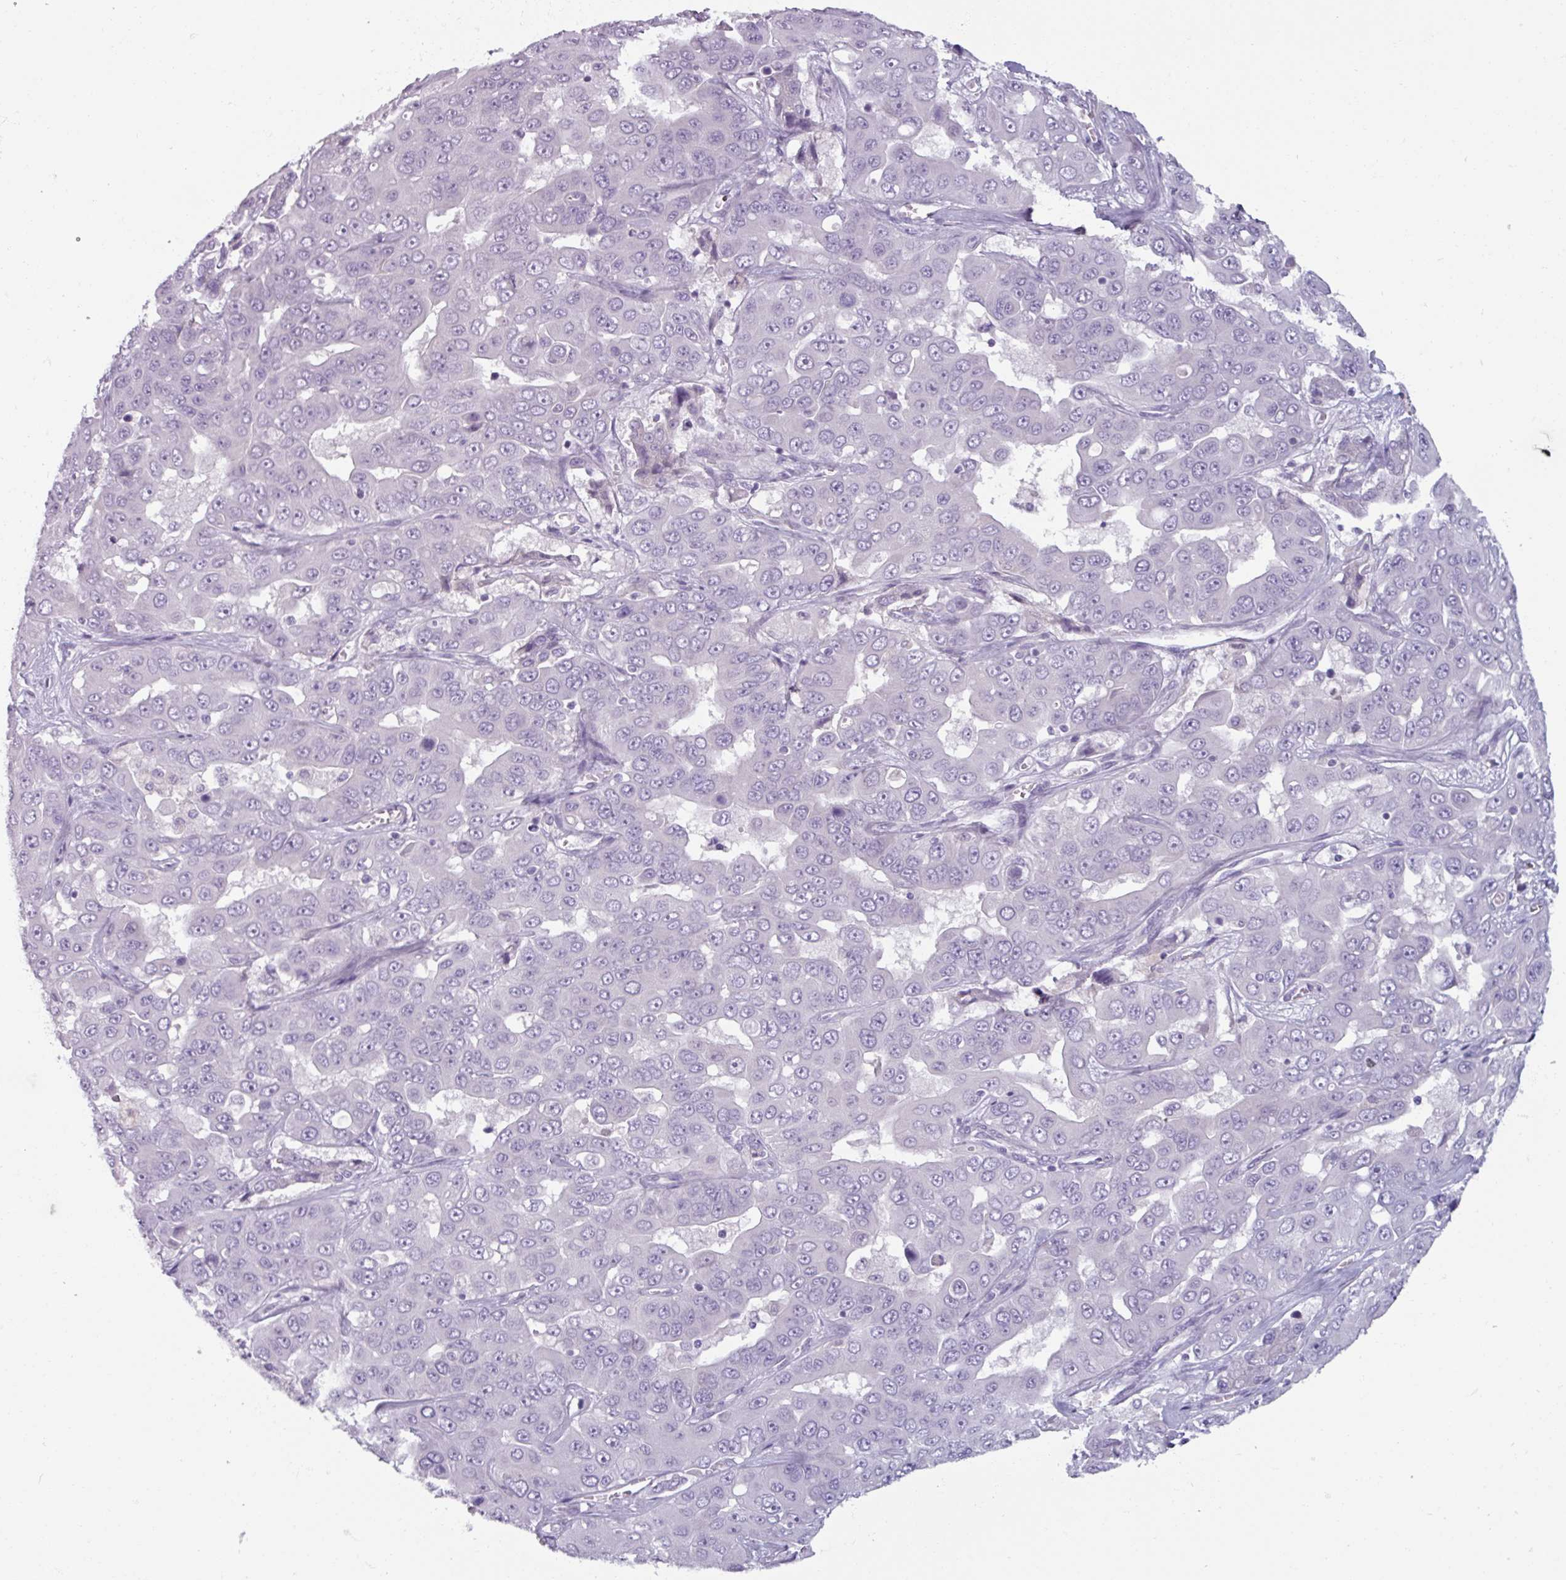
{"staining": {"intensity": "negative", "quantity": "none", "location": "none"}, "tissue": "liver cancer", "cell_type": "Tumor cells", "image_type": "cancer", "snomed": [{"axis": "morphology", "description": "Cholangiocarcinoma"}, {"axis": "topography", "description": "Liver"}], "caption": "Human cholangiocarcinoma (liver) stained for a protein using IHC shows no positivity in tumor cells.", "gene": "SMIM11", "patient": {"sex": "female", "age": 52}}